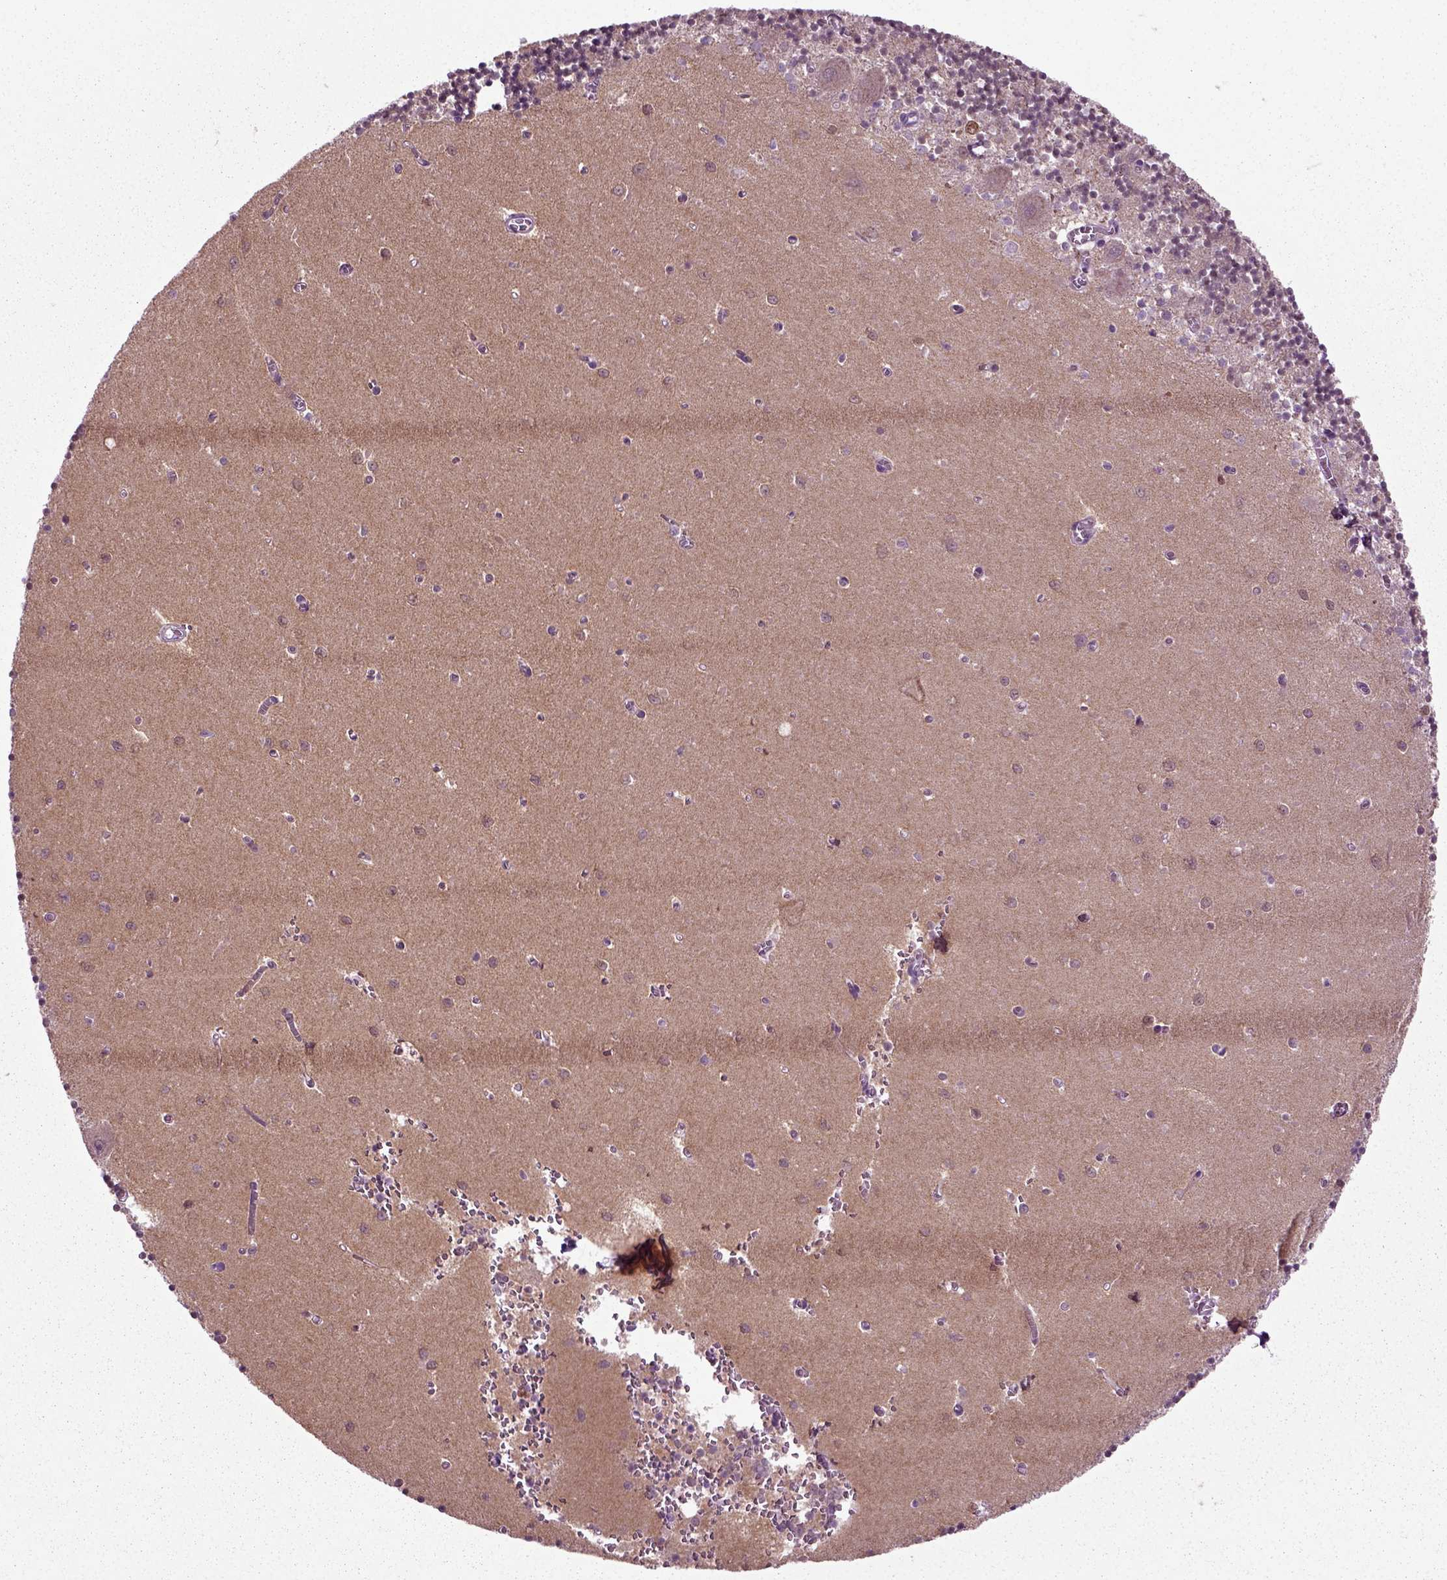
{"staining": {"intensity": "negative", "quantity": "none", "location": "none"}, "tissue": "cerebellum", "cell_type": "Cells in granular layer", "image_type": "normal", "snomed": [{"axis": "morphology", "description": "Normal tissue, NOS"}, {"axis": "topography", "description": "Cerebellum"}], "caption": "There is no significant staining in cells in granular layer of cerebellum. (Brightfield microscopy of DAB immunohistochemistry at high magnification).", "gene": "ZC2HC1C", "patient": {"sex": "female", "age": 64}}